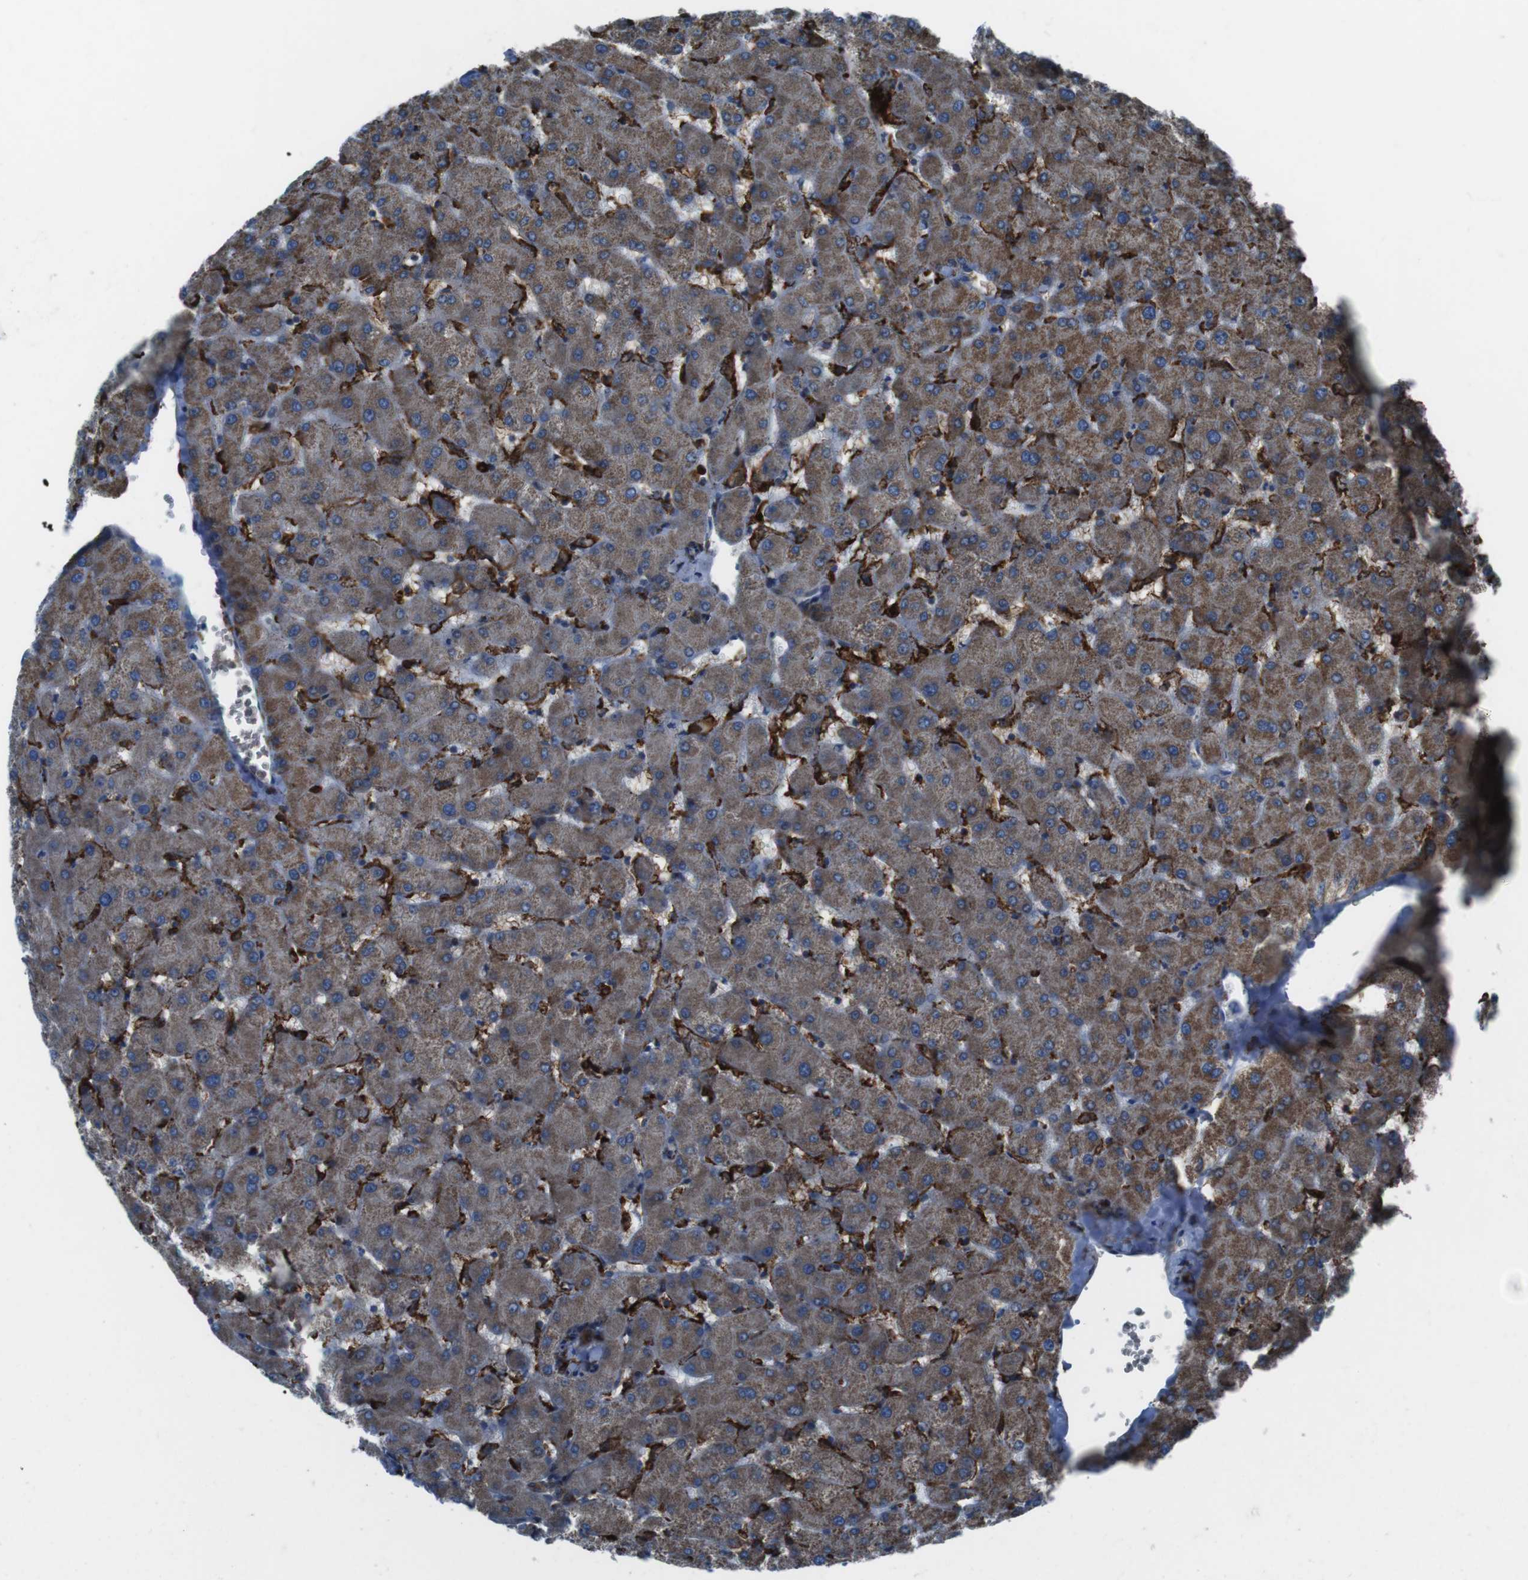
{"staining": {"intensity": "moderate", "quantity": ">75%", "location": "cytoplasmic/membranous"}, "tissue": "liver", "cell_type": "Cholangiocytes", "image_type": "normal", "snomed": [{"axis": "morphology", "description": "Normal tissue, NOS"}, {"axis": "topography", "description": "Liver"}], "caption": "Liver stained with immunohistochemistry (IHC) exhibits moderate cytoplasmic/membranous expression in approximately >75% of cholangiocytes. The staining was performed using DAB (3,3'-diaminobenzidine) to visualize the protein expression in brown, while the nuclei were stained in blue with hematoxylin (Magnification: 20x).", "gene": "GDF10", "patient": {"sex": "female", "age": 63}}